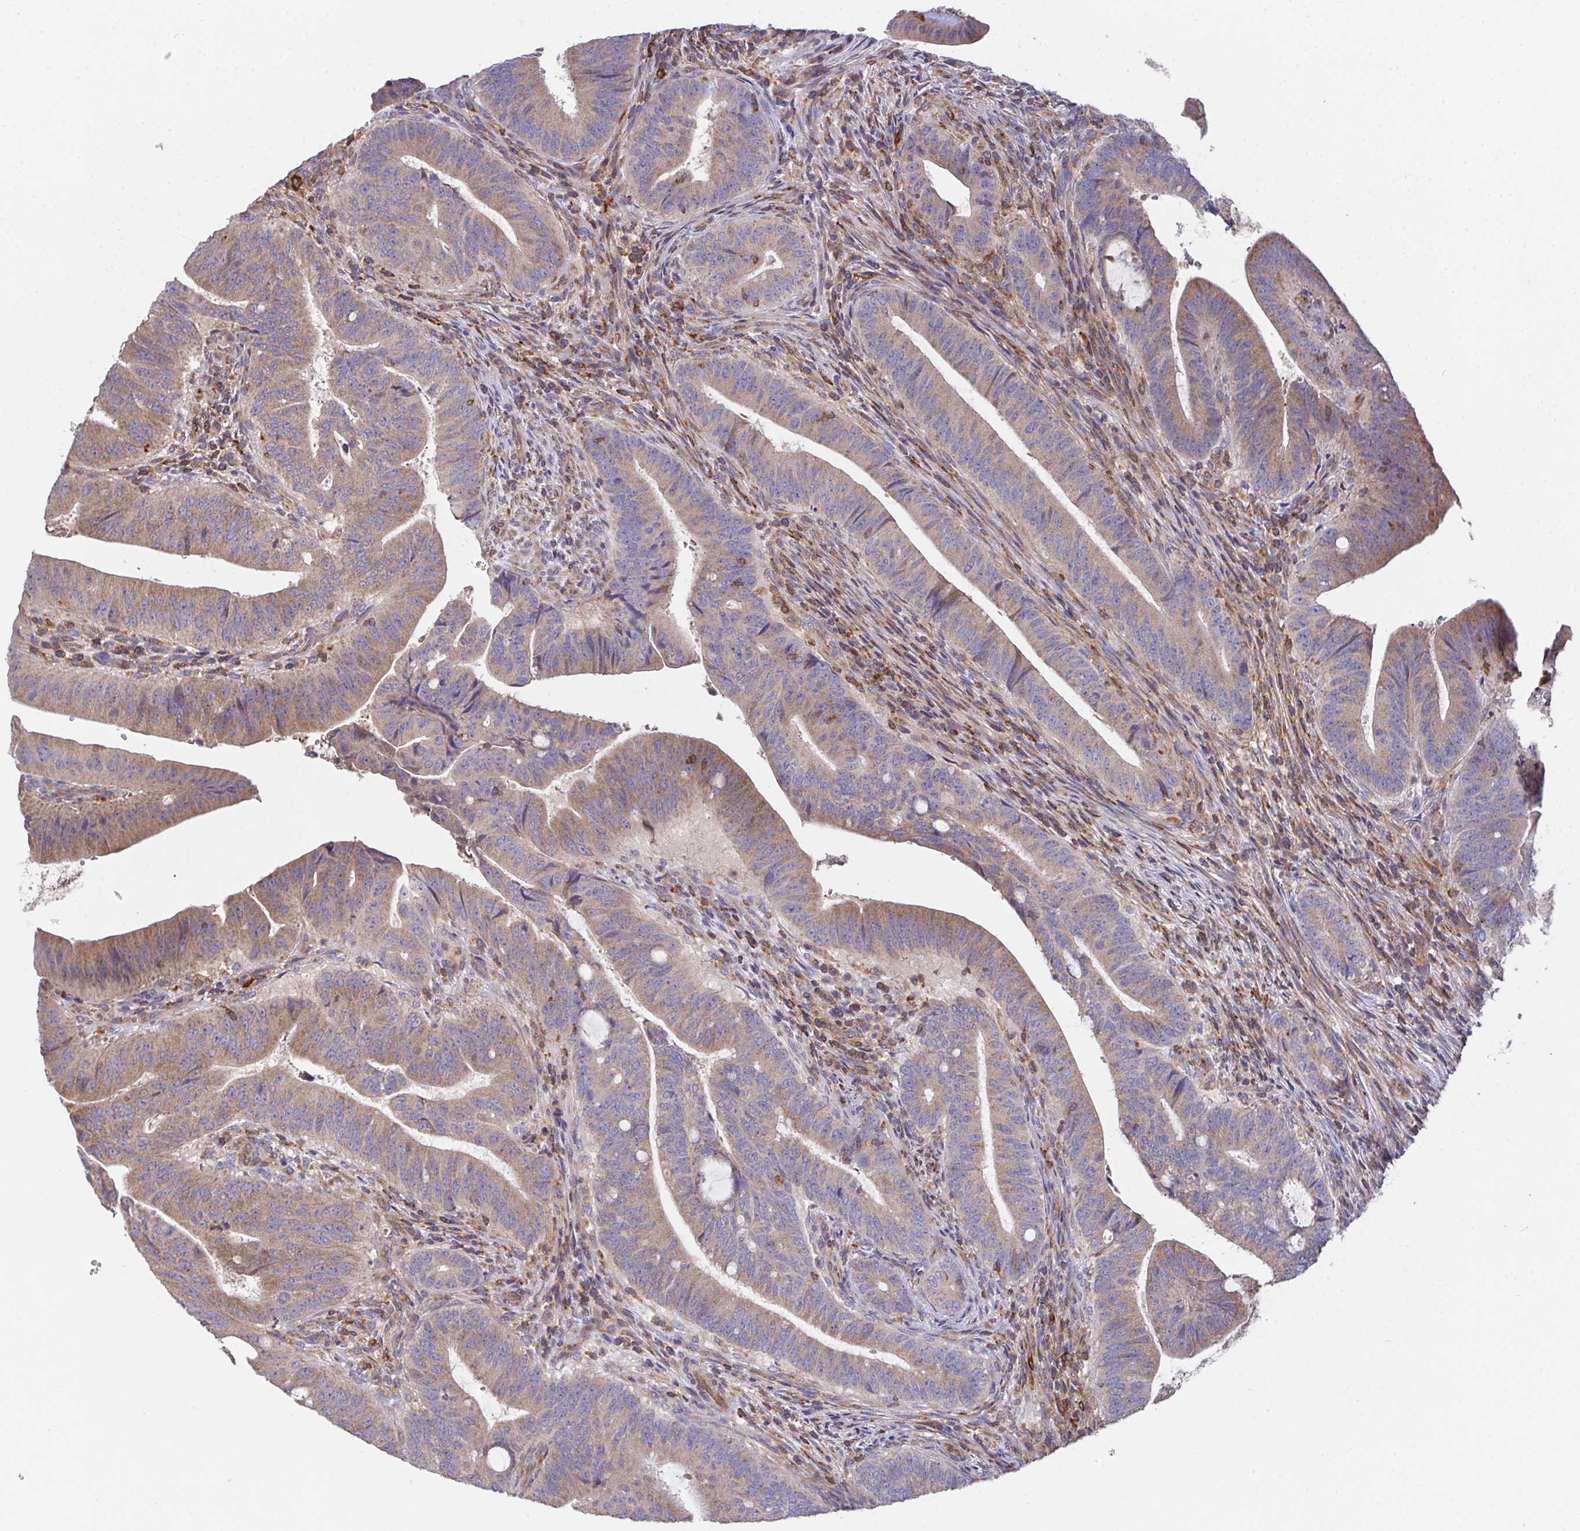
{"staining": {"intensity": "moderate", "quantity": "25%-75%", "location": "cytoplasmic/membranous"}, "tissue": "colorectal cancer", "cell_type": "Tumor cells", "image_type": "cancer", "snomed": [{"axis": "morphology", "description": "Adenocarcinoma, NOS"}, {"axis": "topography", "description": "Colon"}], "caption": "Brown immunohistochemical staining in colorectal cancer exhibits moderate cytoplasmic/membranous expression in approximately 25%-75% of tumor cells.", "gene": "FAM241A", "patient": {"sex": "female", "age": 43}}